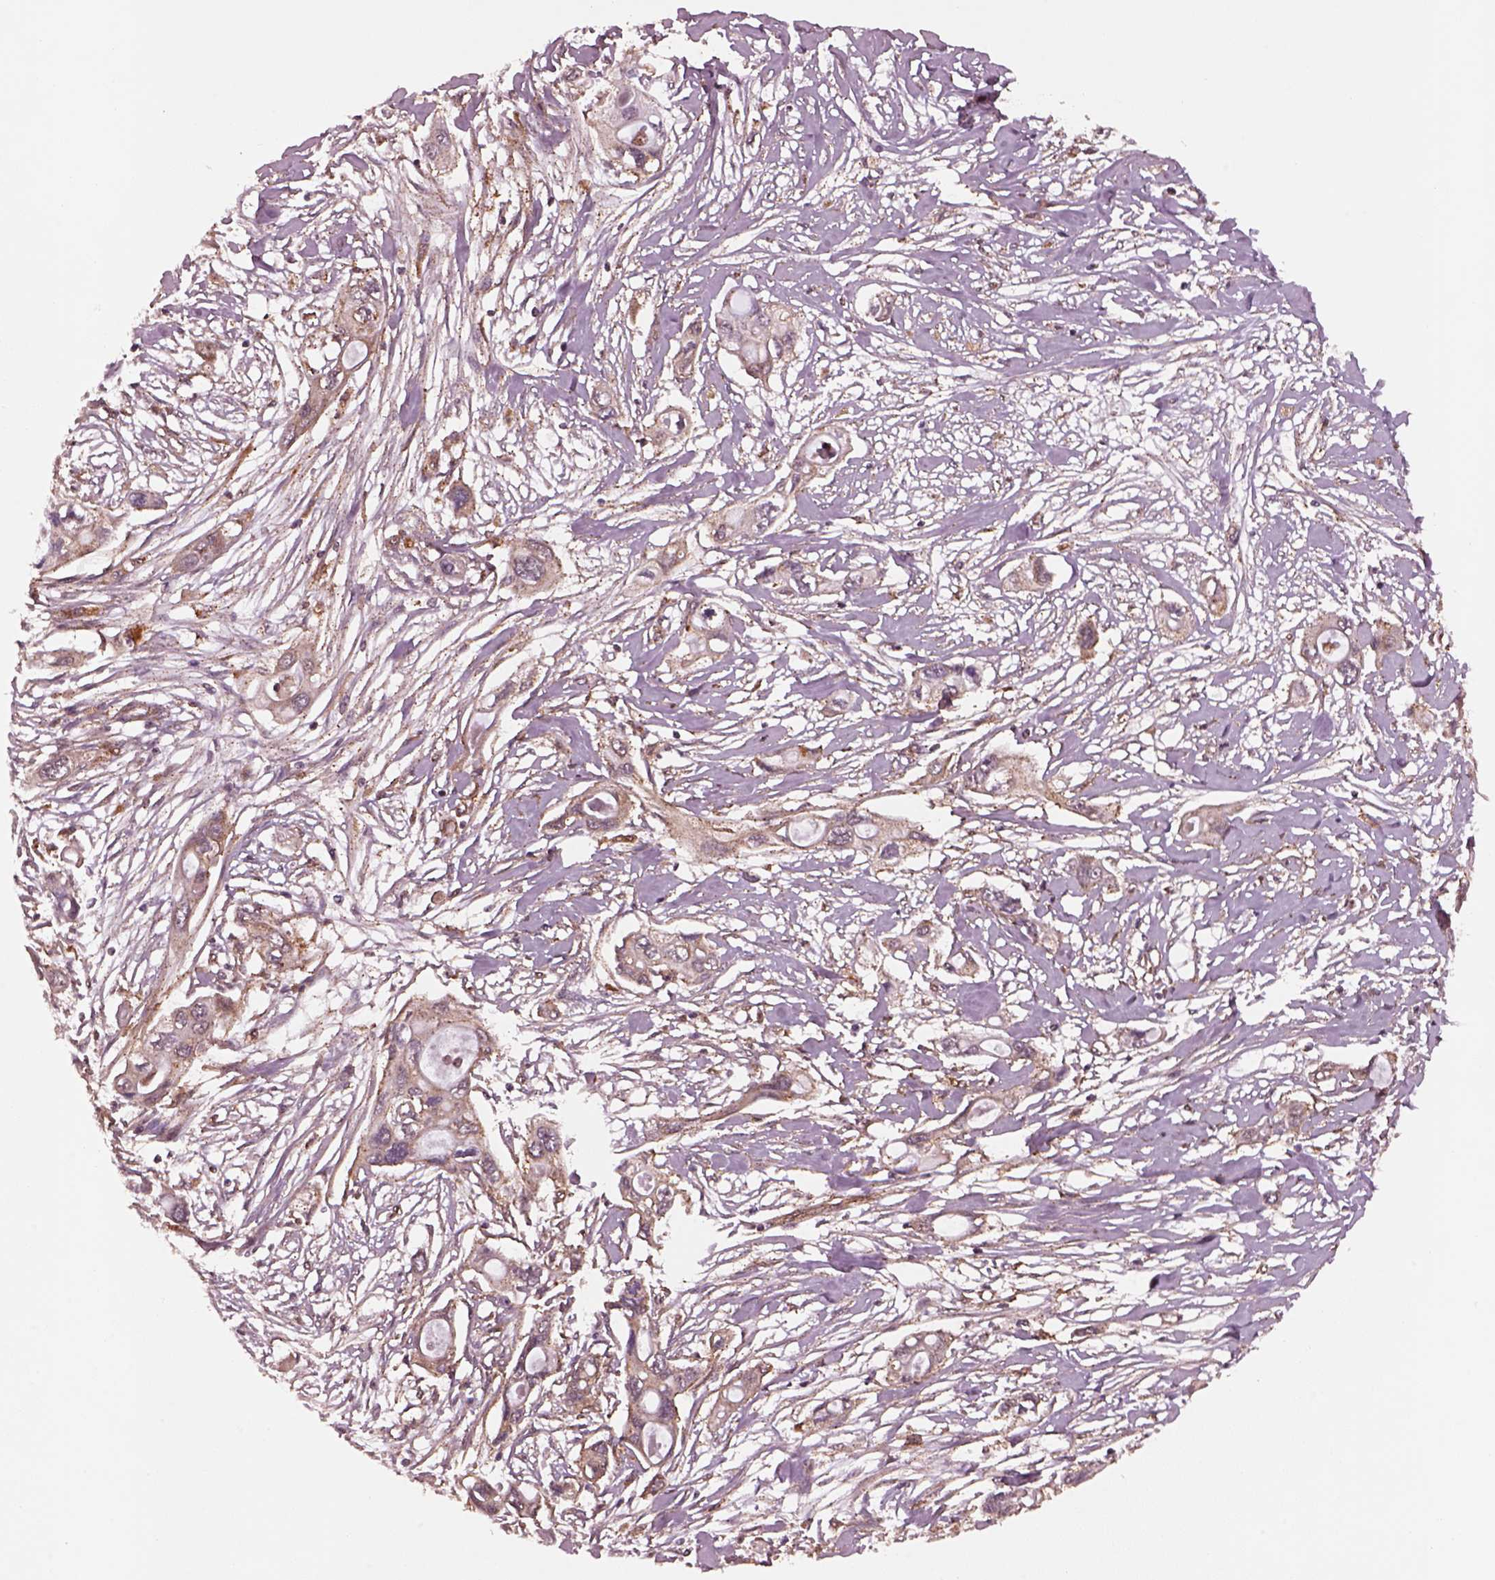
{"staining": {"intensity": "weak", "quantity": ">75%", "location": "cytoplasmic/membranous"}, "tissue": "pancreatic cancer", "cell_type": "Tumor cells", "image_type": "cancer", "snomed": [{"axis": "morphology", "description": "Adenocarcinoma, NOS"}, {"axis": "topography", "description": "Pancreas"}], "caption": "Human pancreatic cancer (adenocarcinoma) stained for a protein (brown) displays weak cytoplasmic/membranous positive positivity in approximately >75% of tumor cells.", "gene": "WASHC2A", "patient": {"sex": "male", "age": 60}}